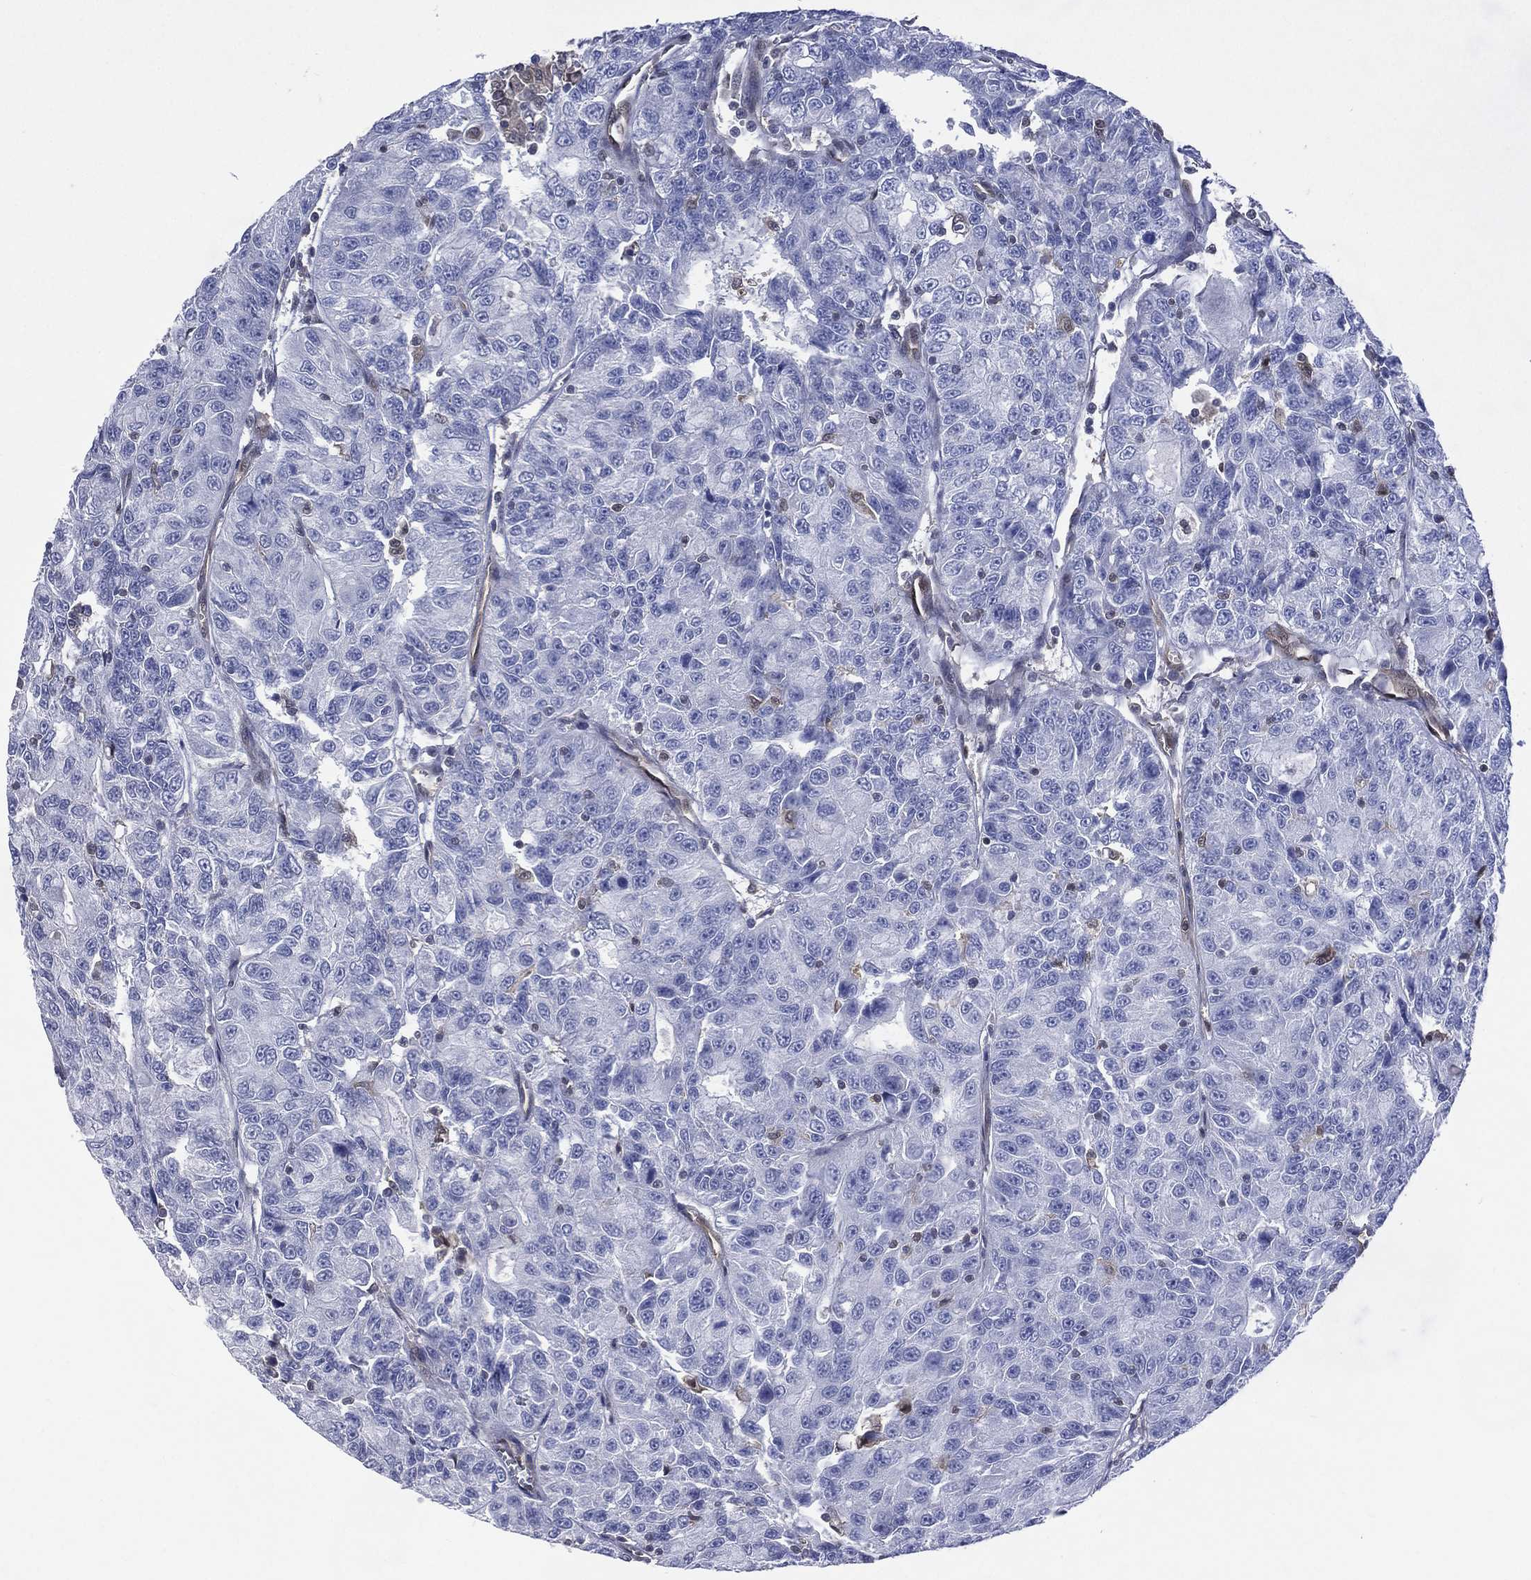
{"staining": {"intensity": "negative", "quantity": "none", "location": "none"}, "tissue": "urothelial cancer", "cell_type": "Tumor cells", "image_type": "cancer", "snomed": [{"axis": "morphology", "description": "Urothelial carcinoma, NOS"}, {"axis": "morphology", "description": "Urothelial carcinoma, High grade"}, {"axis": "topography", "description": "Urinary bladder"}], "caption": "There is no significant staining in tumor cells of urothelial cancer.", "gene": "MTAP", "patient": {"sex": "female", "age": 73}}